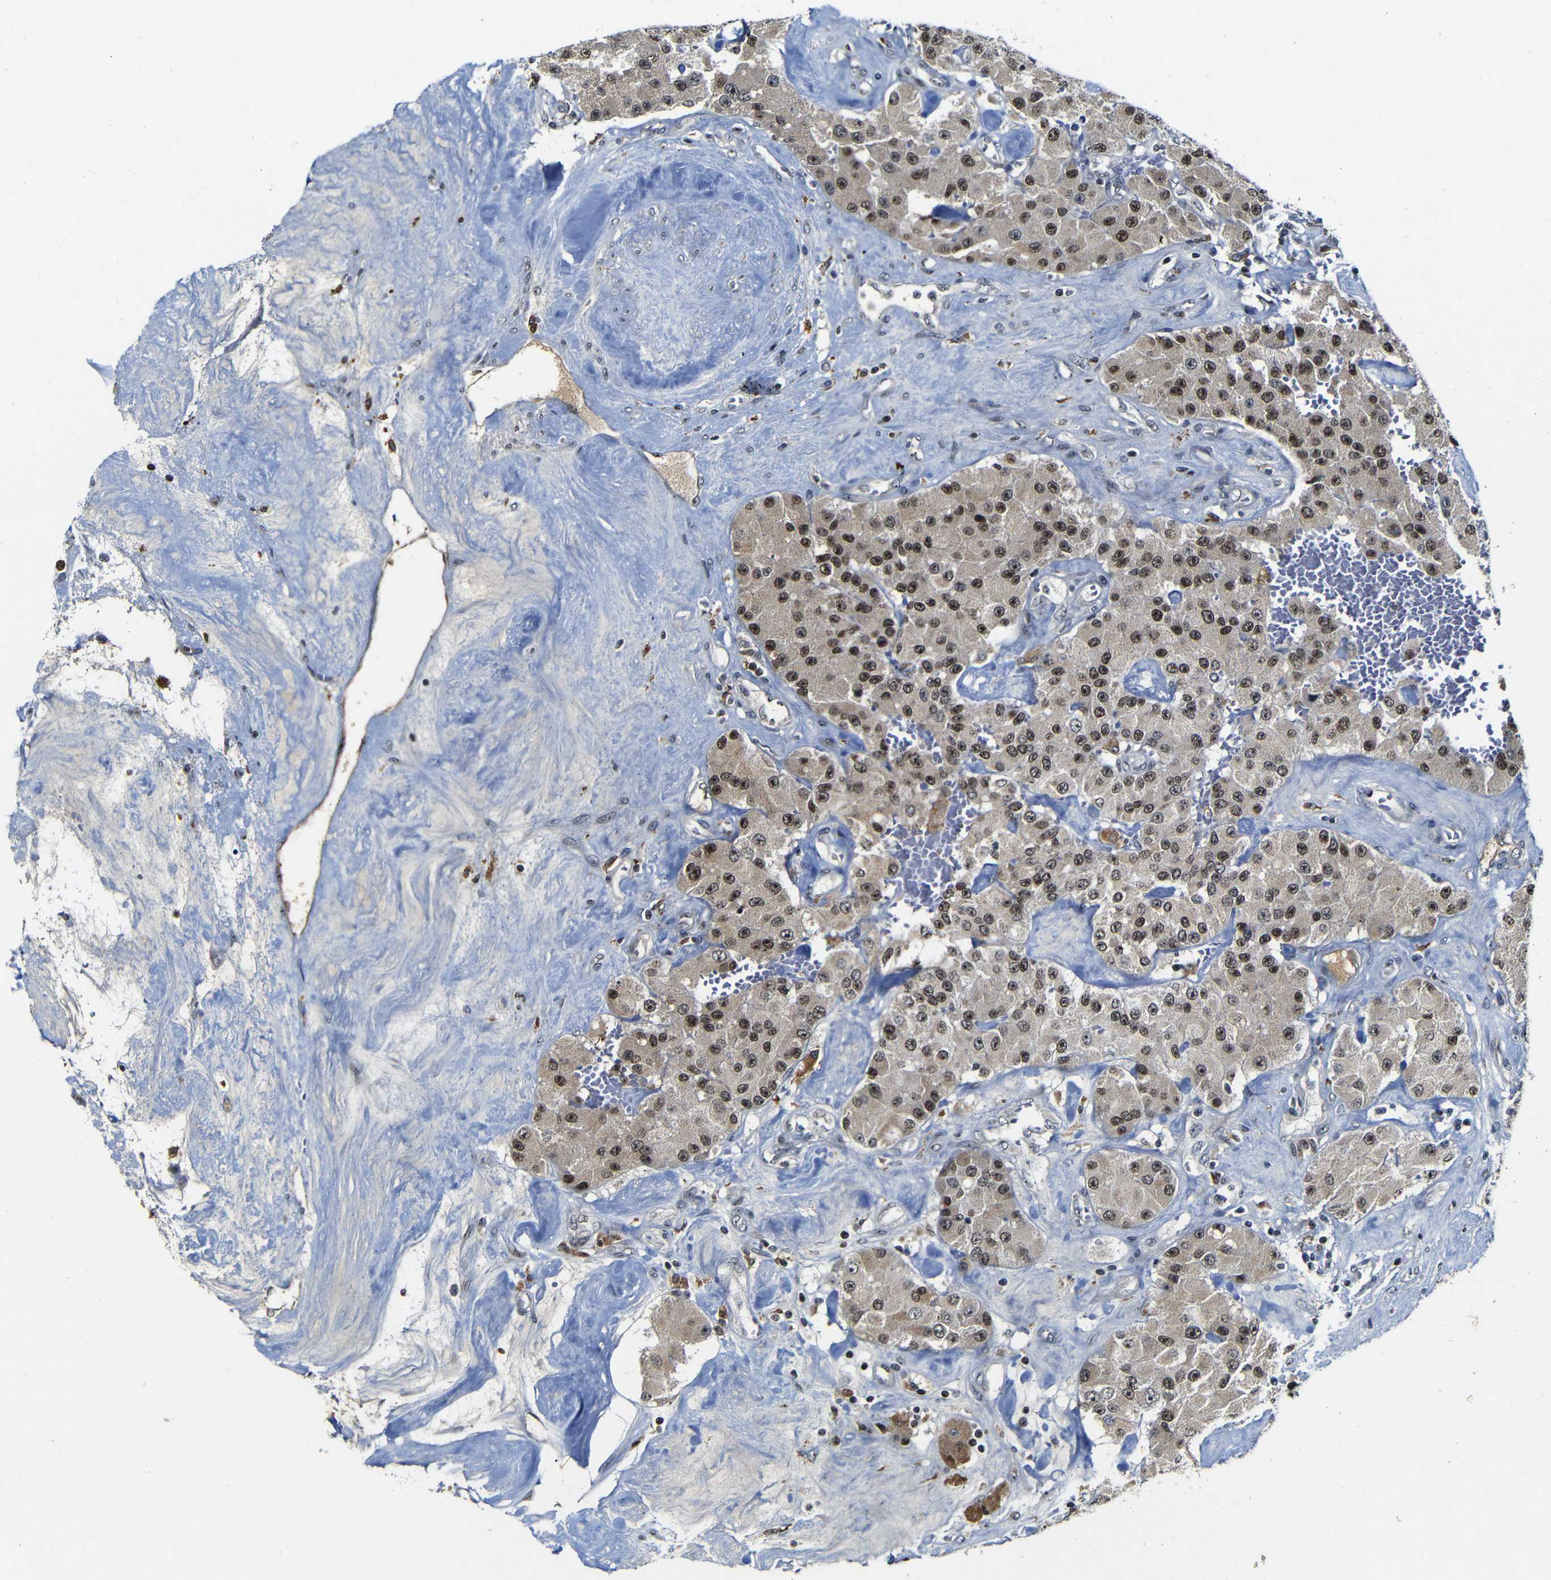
{"staining": {"intensity": "moderate", "quantity": "25%-75%", "location": "cytoplasmic/membranous,nuclear"}, "tissue": "carcinoid", "cell_type": "Tumor cells", "image_type": "cancer", "snomed": [{"axis": "morphology", "description": "Carcinoid, malignant, NOS"}, {"axis": "topography", "description": "Pancreas"}], "caption": "Protein expression by IHC displays moderate cytoplasmic/membranous and nuclear staining in approximately 25%-75% of tumor cells in carcinoid. (brown staining indicates protein expression, while blue staining denotes nuclei).", "gene": "MYC", "patient": {"sex": "male", "age": 41}}